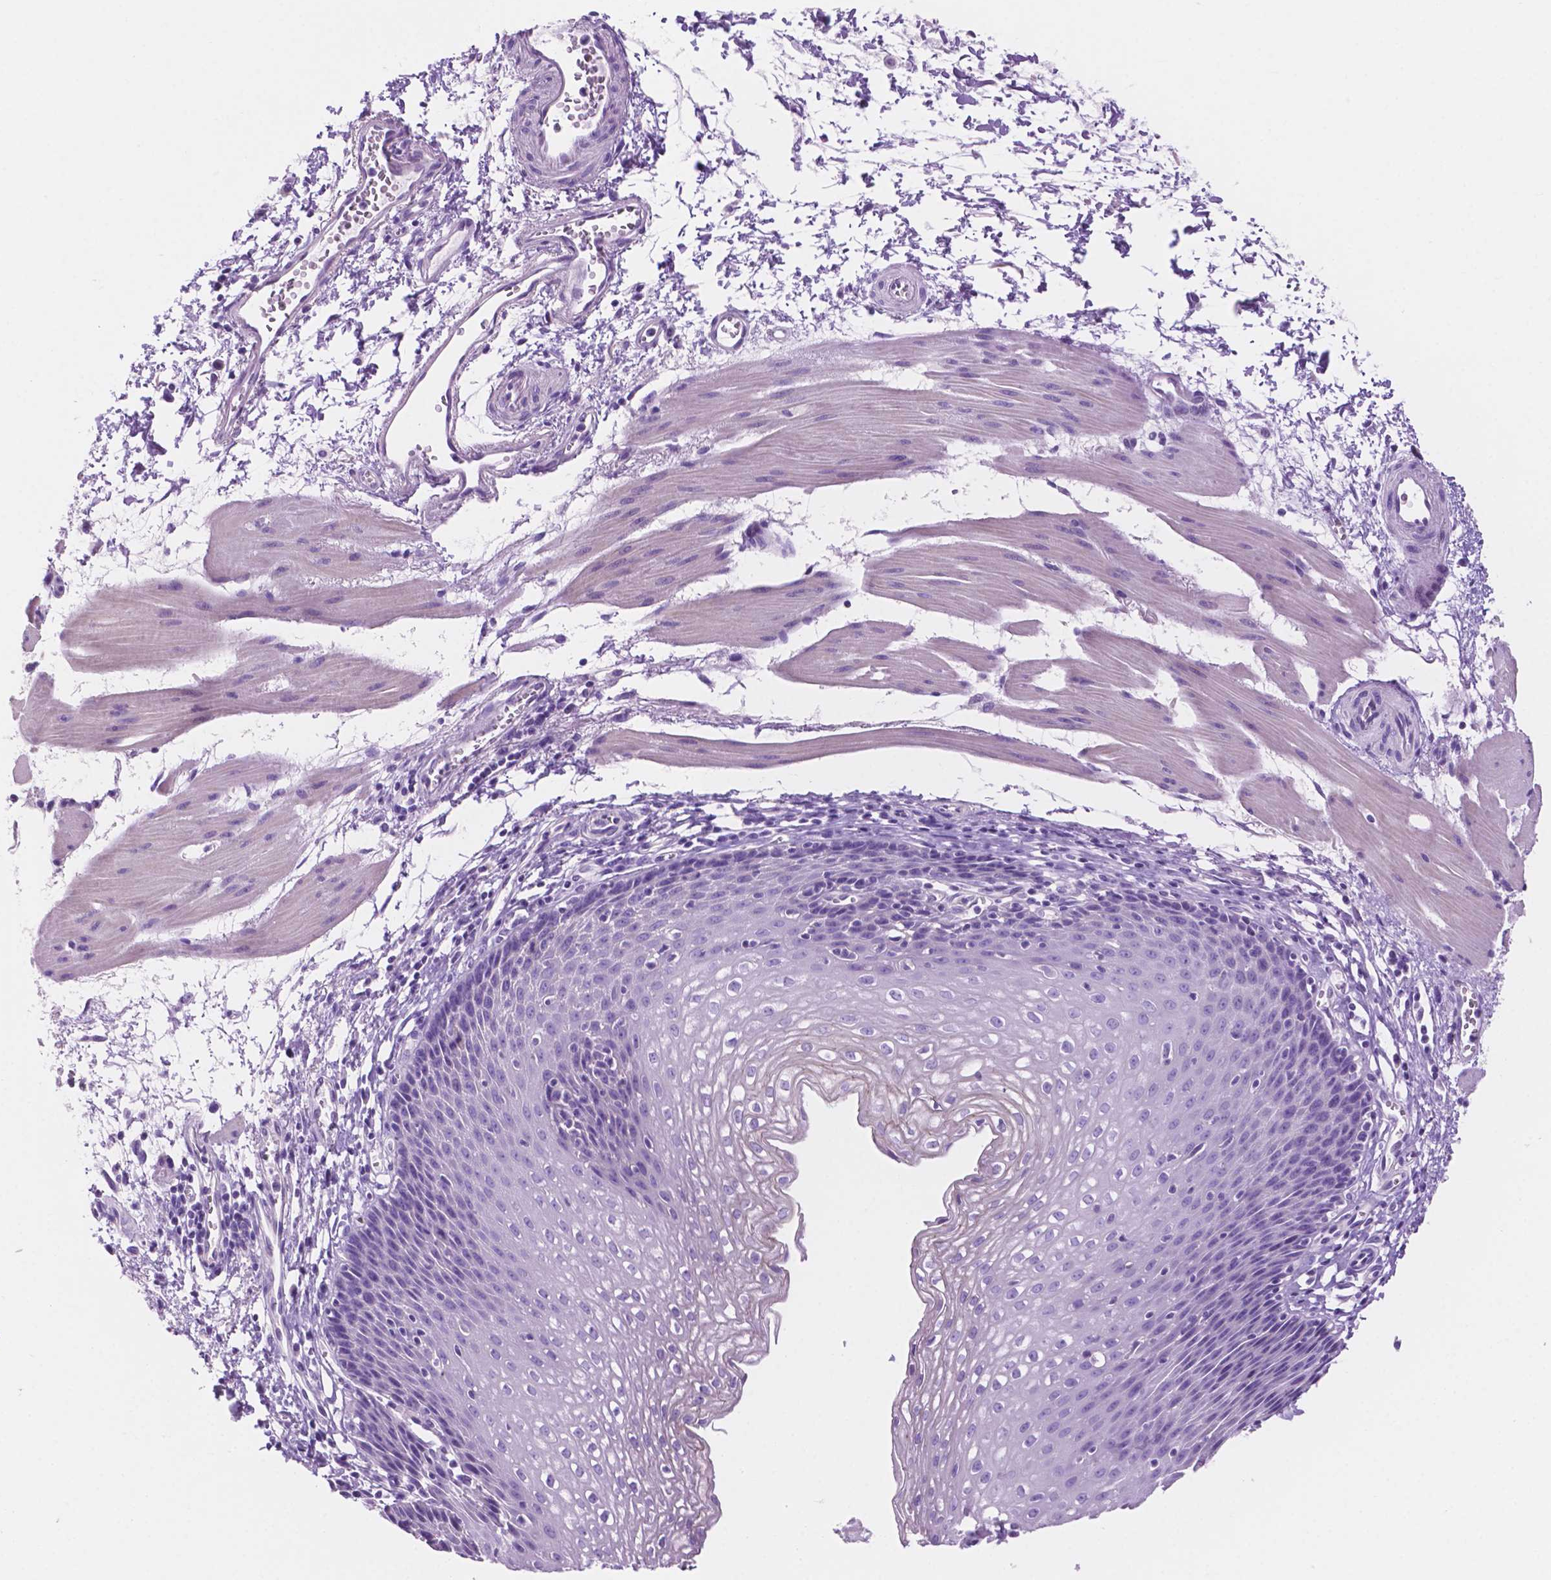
{"staining": {"intensity": "negative", "quantity": "none", "location": "none"}, "tissue": "esophagus", "cell_type": "Squamous epithelial cells", "image_type": "normal", "snomed": [{"axis": "morphology", "description": "Normal tissue, NOS"}, {"axis": "topography", "description": "Esophagus"}], "caption": "Human esophagus stained for a protein using IHC reveals no expression in squamous epithelial cells.", "gene": "IGFN1", "patient": {"sex": "female", "age": 64}}